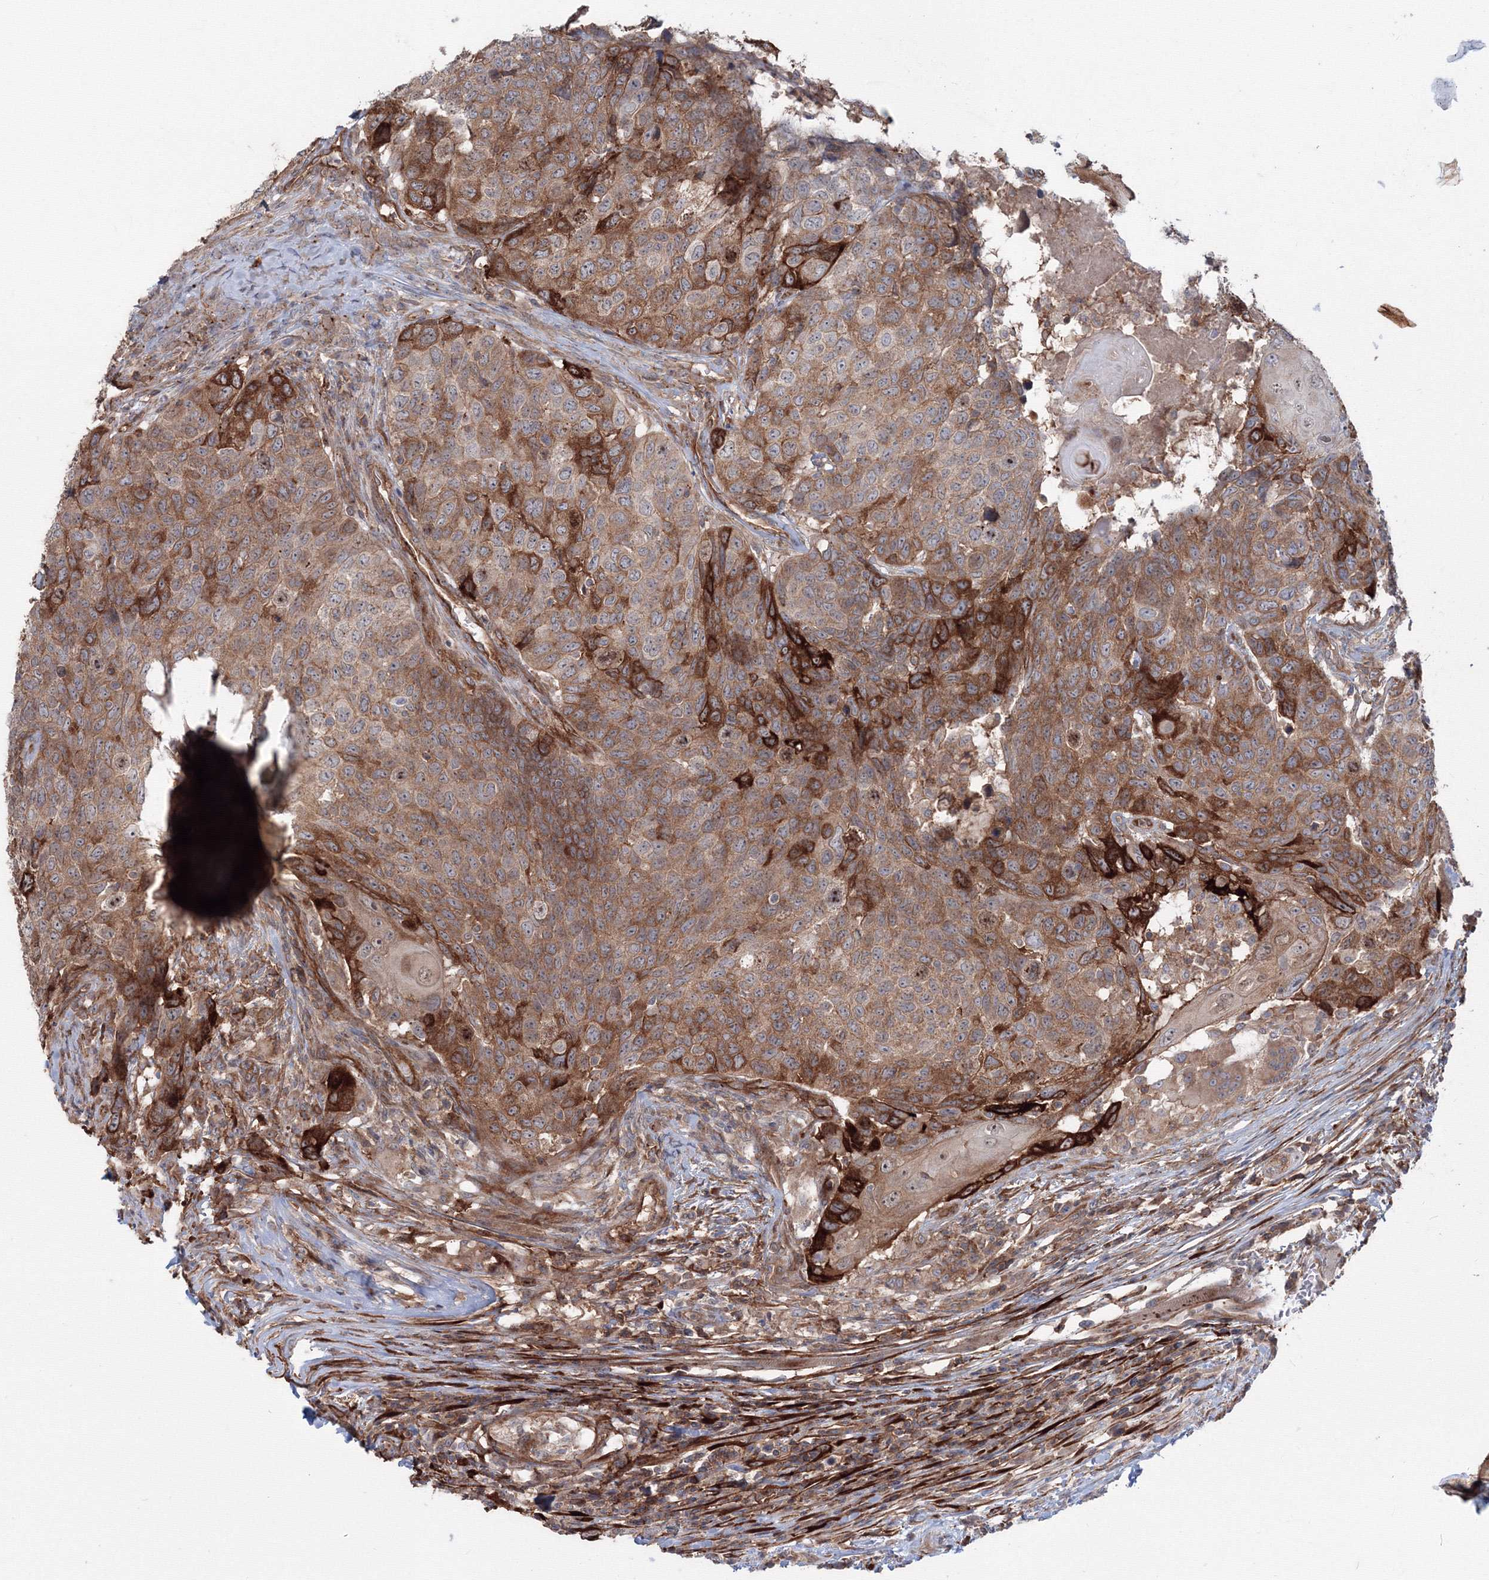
{"staining": {"intensity": "moderate", "quantity": "25%-75%", "location": "cytoplasmic/membranous"}, "tissue": "head and neck cancer", "cell_type": "Tumor cells", "image_type": "cancer", "snomed": [{"axis": "morphology", "description": "Squamous cell carcinoma, NOS"}, {"axis": "topography", "description": "Head-Neck"}], "caption": "High-power microscopy captured an immunohistochemistry (IHC) image of head and neck squamous cell carcinoma, revealing moderate cytoplasmic/membranous expression in about 25%-75% of tumor cells. (DAB IHC with brightfield microscopy, high magnification).", "gene": "SH3PXD2A", "patient": {"sex": "male", "age": 66}}